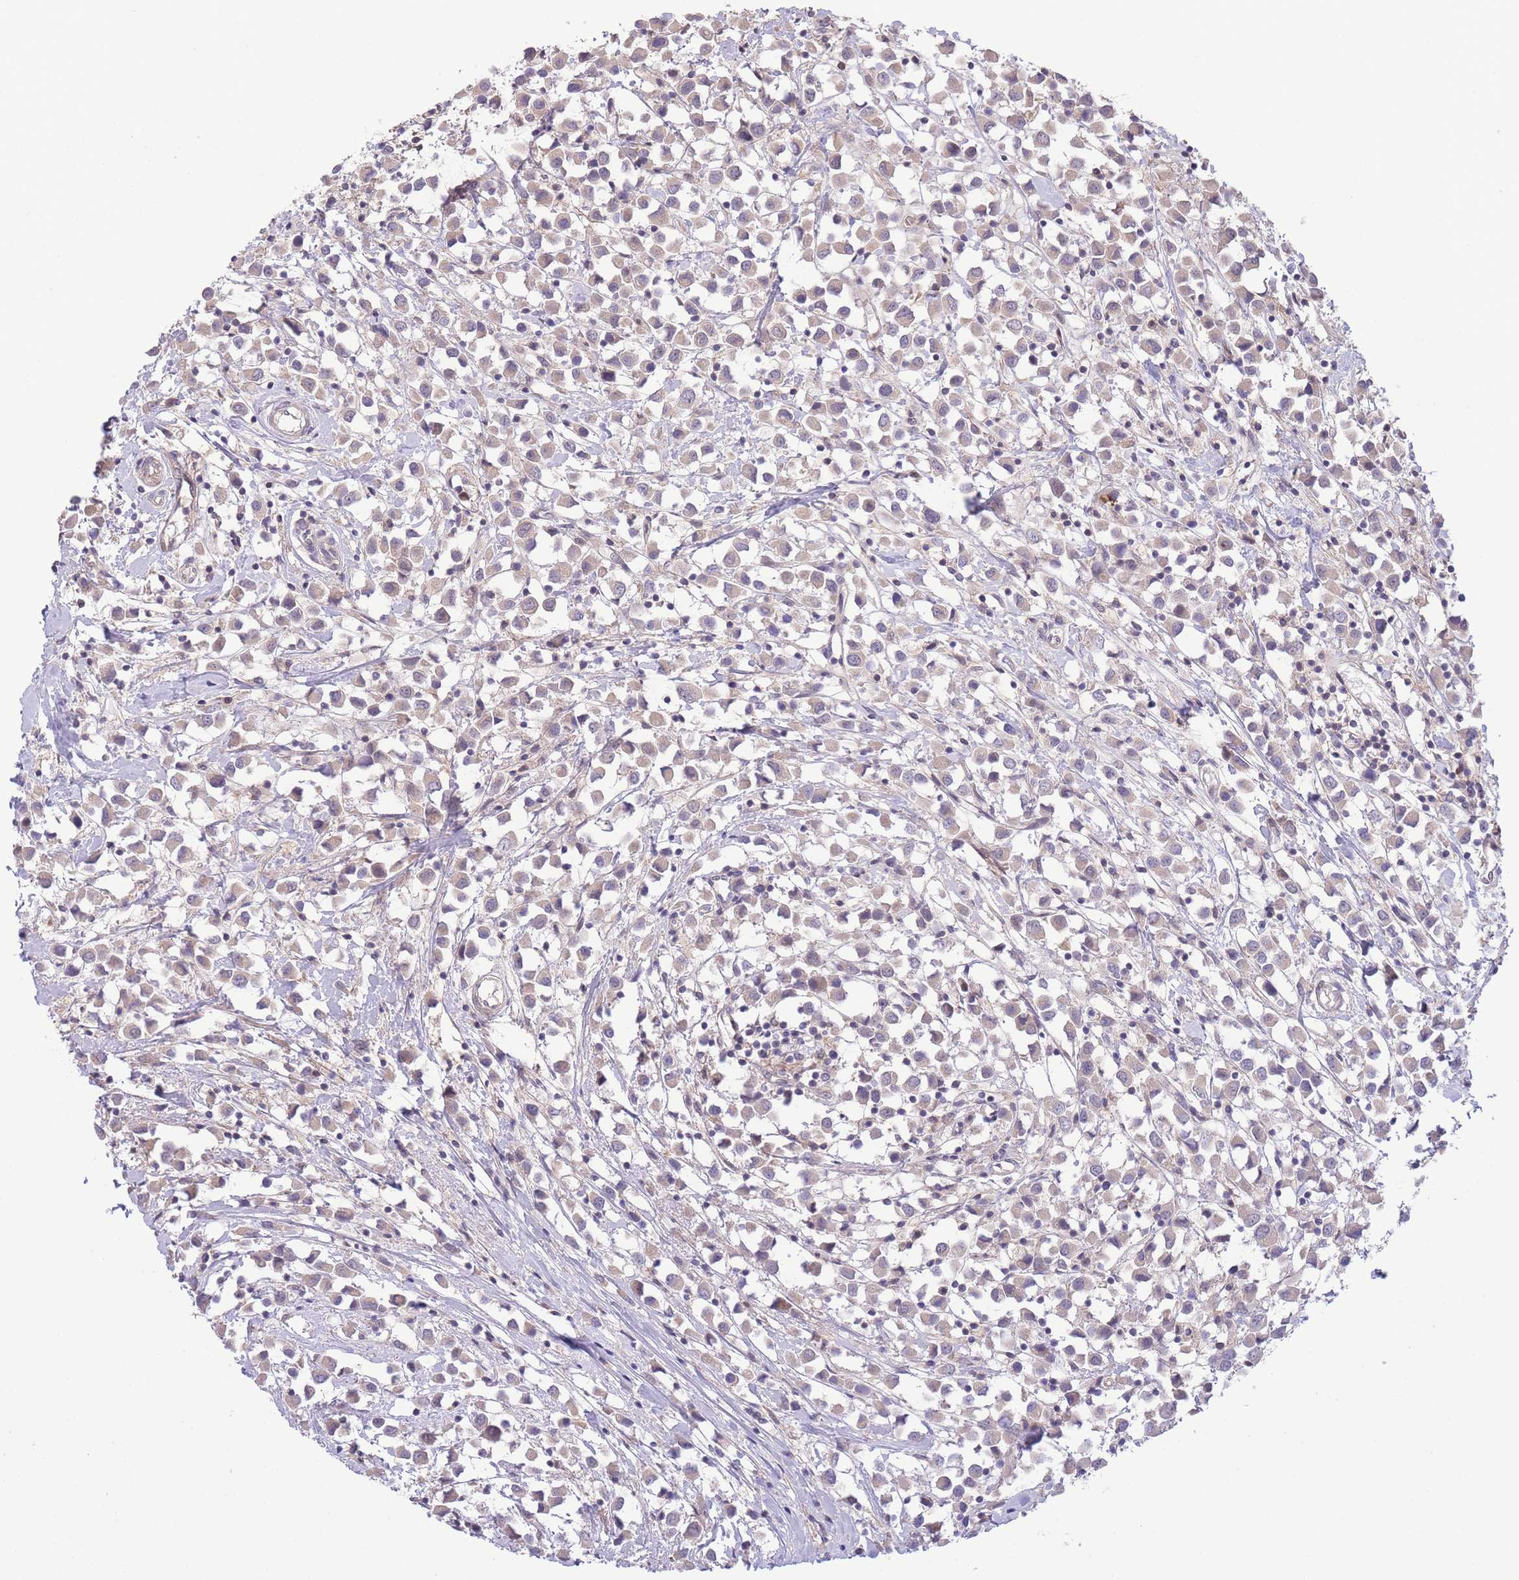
{"staining": {"intensity": "weak", "quantity": "<25%", "location": "cytoplasmic/membranous"}, "tissue": "breast cancer", "cell_type": "Tumor cells", "image_type": "cancer", "snomed": [{"axis": "morphology", "description": "Duct carcinoma"}, {"axis": "topography", "description": "Breast"}], "caption": "Invasive ductal carcinoma (breast) stained for a protein using immunohistochemistry (IHC) displays no positivity tumor cells.", "gene": "ZNF304", "patient": {"sex": "female", "age": 61}}